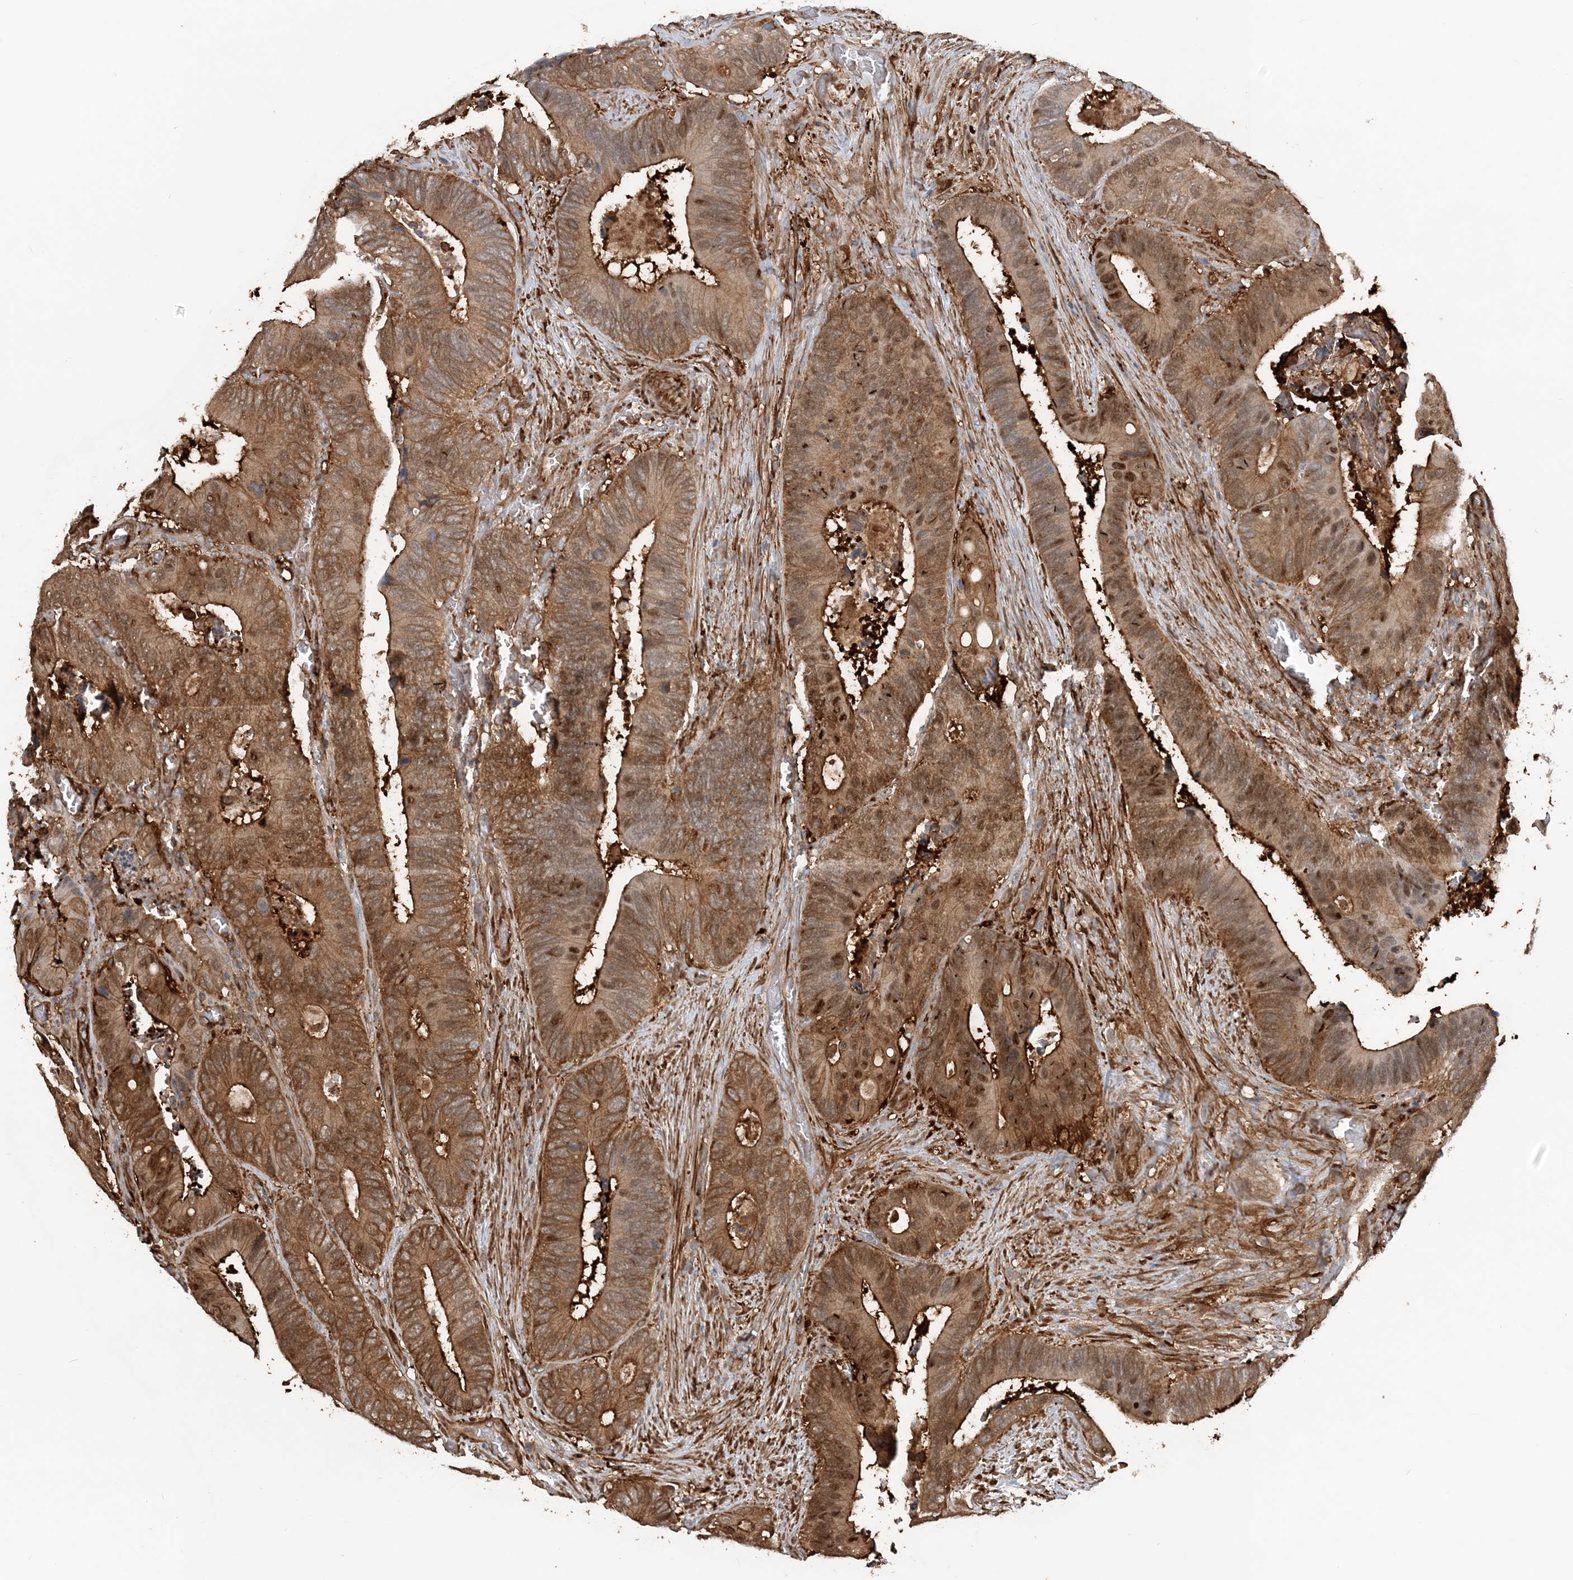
{"staining": {"intensity": "moderate", "quantity": ">75%", "location": "cytoplasmic/membranous"}, "tissue": "colorectal cancer", "cell_type": "Tumor cells", "image_type": "cancer", "snomed": [{"axis": "morphology", "description": "Adenocarcinoma, NOS"}, {"axis": "topography", "description": "Colon"}], "caption": "Colorectal cancer (adenocarcinoma) stained with a brown dye shows moderate cytoplasmic/membranous positive positivity in approximately >75% of tumor cells.", "gene": "DSTN", "patient": {"sex": "male", "age": 72}}